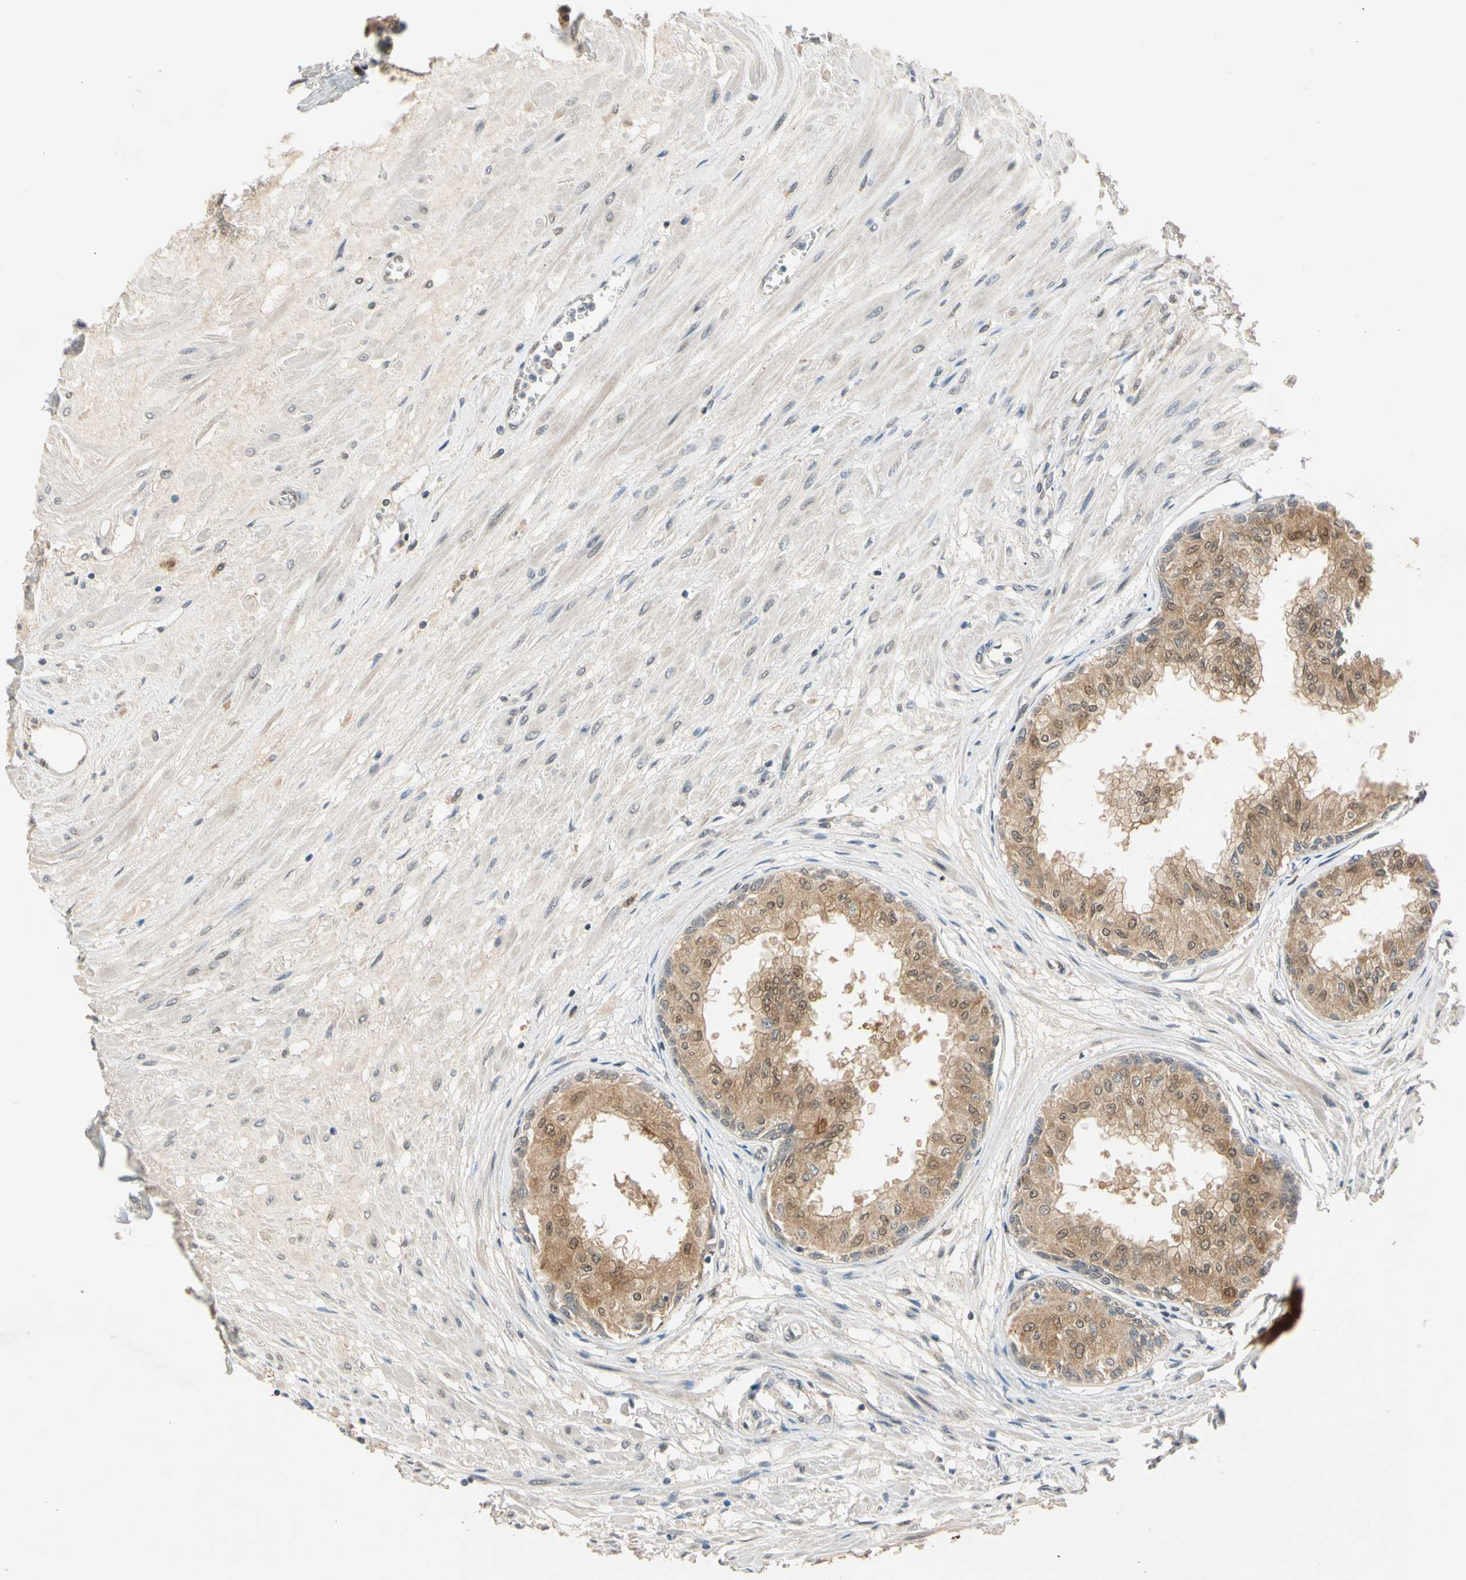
{"staining": {"intensity": "strong", "quantity": ">75%", "location": "cytoplasmic/membranous,nuclear"}, "tissue": "prostate", "cell_type": "Glandular cells", "image_type": "normal", "snomed": [{"axis": "morphology", "description": "Normal tissue, NOS"}, {"axis": "topography", "description": "Prostate"}, {"axis": "topography", "description": "Seminal veicle"}], "caption": "High-magnification brightfield microscopy of normal prostate stained with DAB (brown) and counterstained with hematoxylin (blue). glandular cells exhibit strong cytoplasmic/membranous,nuclear expression is identified in approximately>75% of cells.", "gene": "RIOX2", "patient": {"sex": "male", "age": 60}}